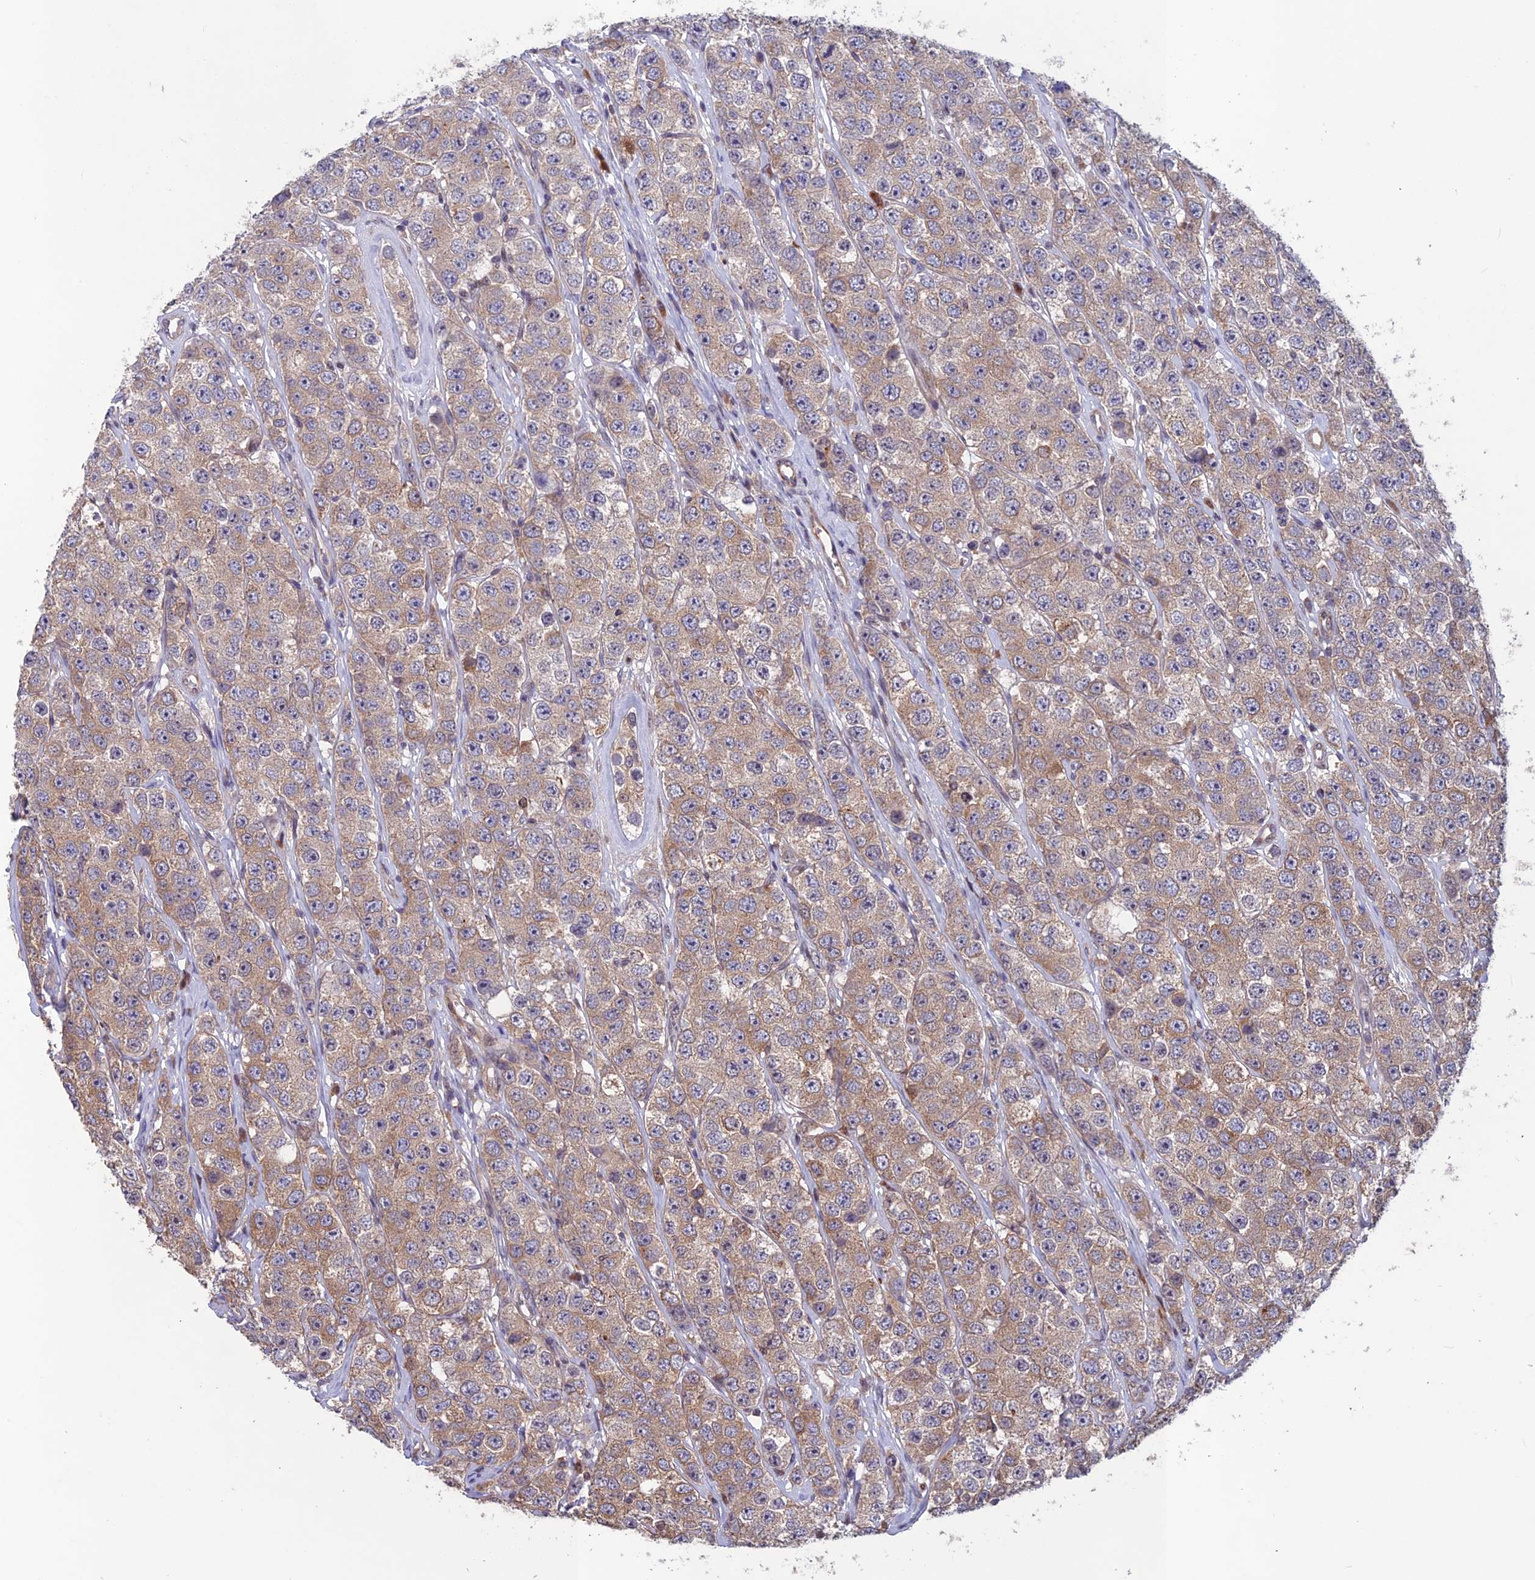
{"staining": {"intensity": "weak", "quantity": ">75%", "location": "cytoplasmic/membranous"}, "tissue": "testis cancer", "cell_type": "Tumor cells", "image_type": "cancer", "snomed": [{"axis": "morphology", "description": "Seminoma, NOS"}, {"axis": "topography", "description": "Testis"}], "caption": "Brown immunohistochemical staining in testis cancer exhibits weak cytoplasmic/membranous staining in approximately >75% of tumor cells. (IHC, brightfield microscopy, high magnification).", "gene": "MAST2", "patient": {"sex": "male", "age": 28}}